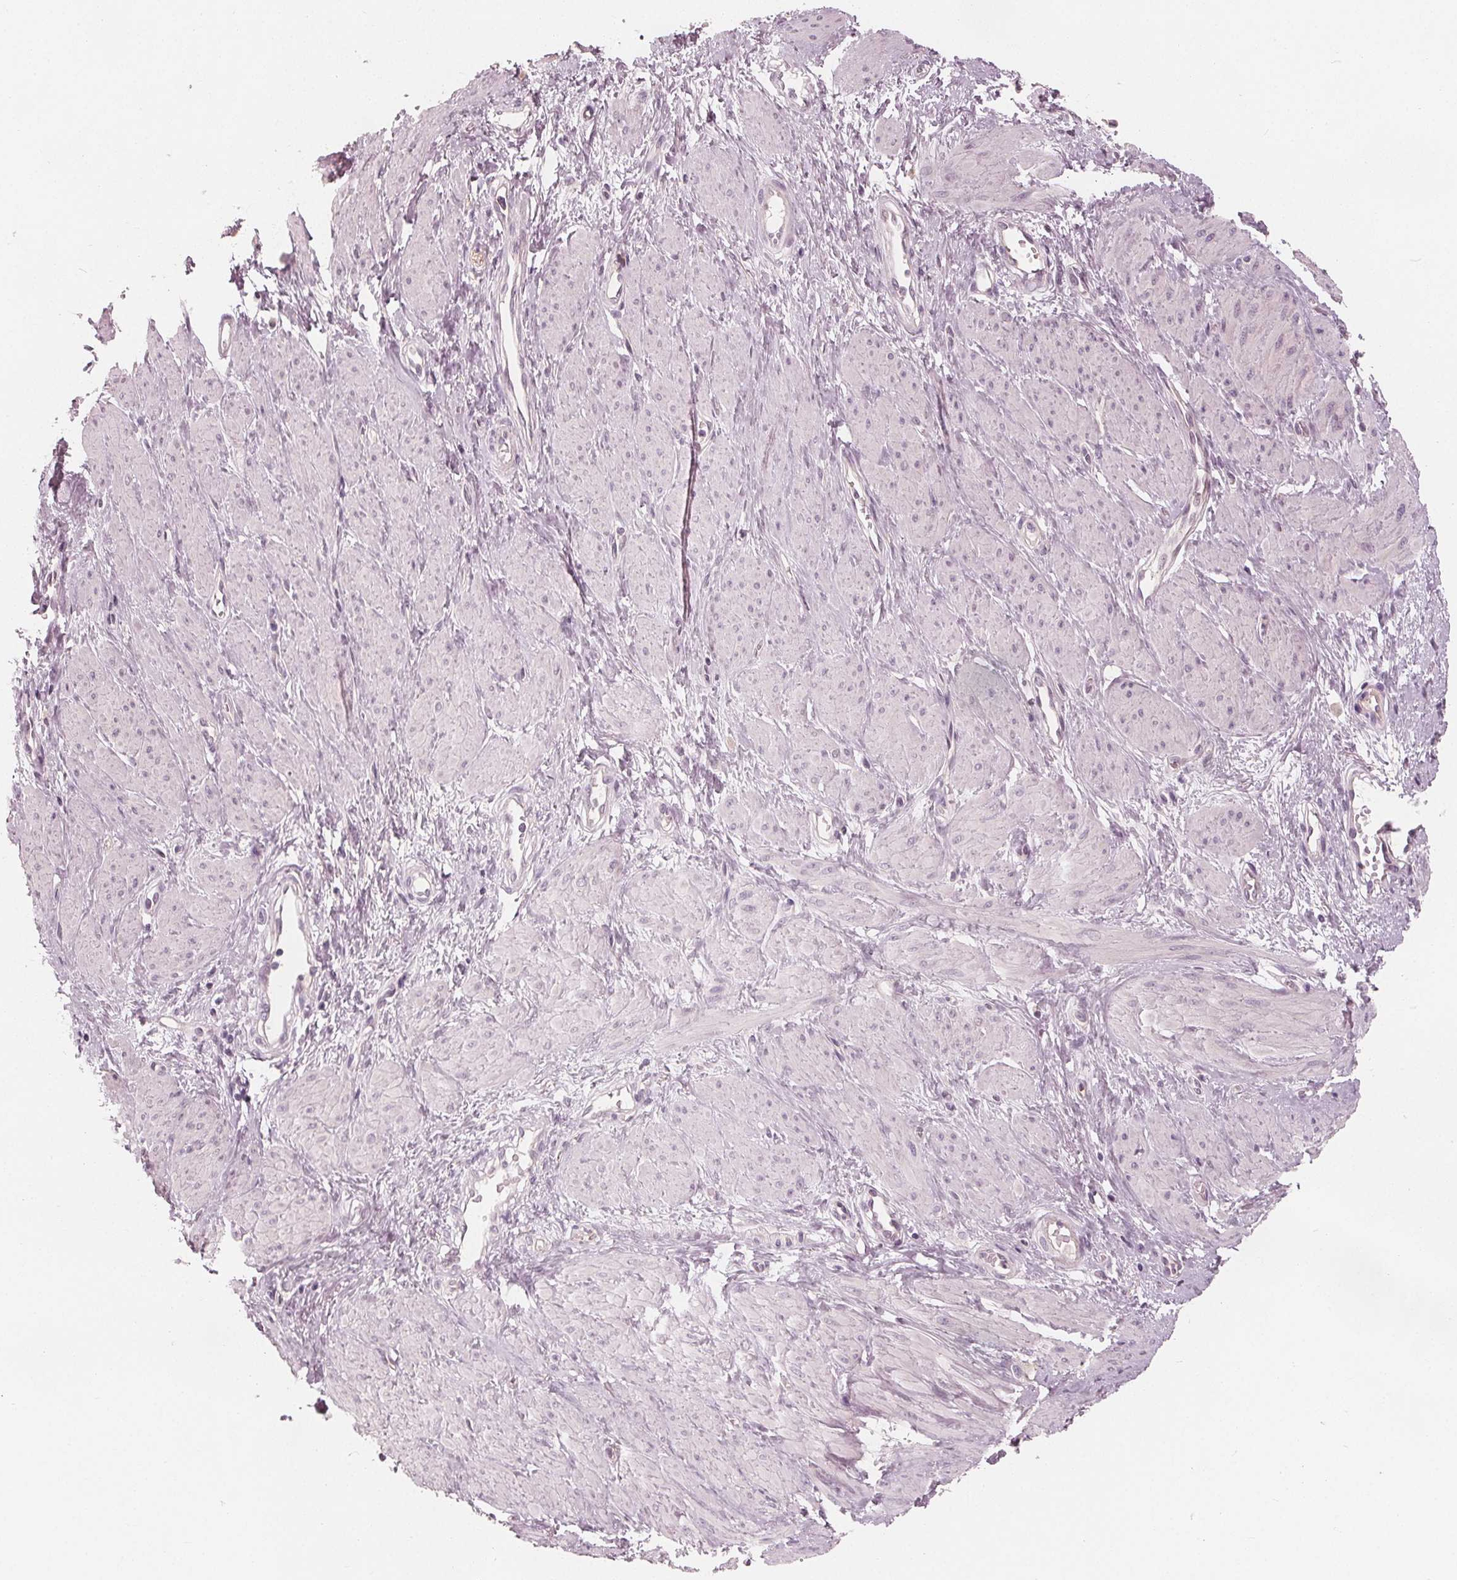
{"staining": {"intensity": "negative", "quantity": "none", "location": "none"}, "tissue": "smooth muscle", "cell_type": "Smooth muscle cells", "image_type": "normal", "snomed": [{"axis": "morphology", "description": "Normal tissue, NOS"}, {"axis": "topography", "description": "Smooth muscle"}, {"axis": "topography", "description": "Uterus"}], "caption": "This is an immunohistochemistry (IHC) image of benign human smooth muscle. There is no expression in smooth muscle cells.", "gene": "SAT2", "patient": {"sex": "female", "age": 39}}